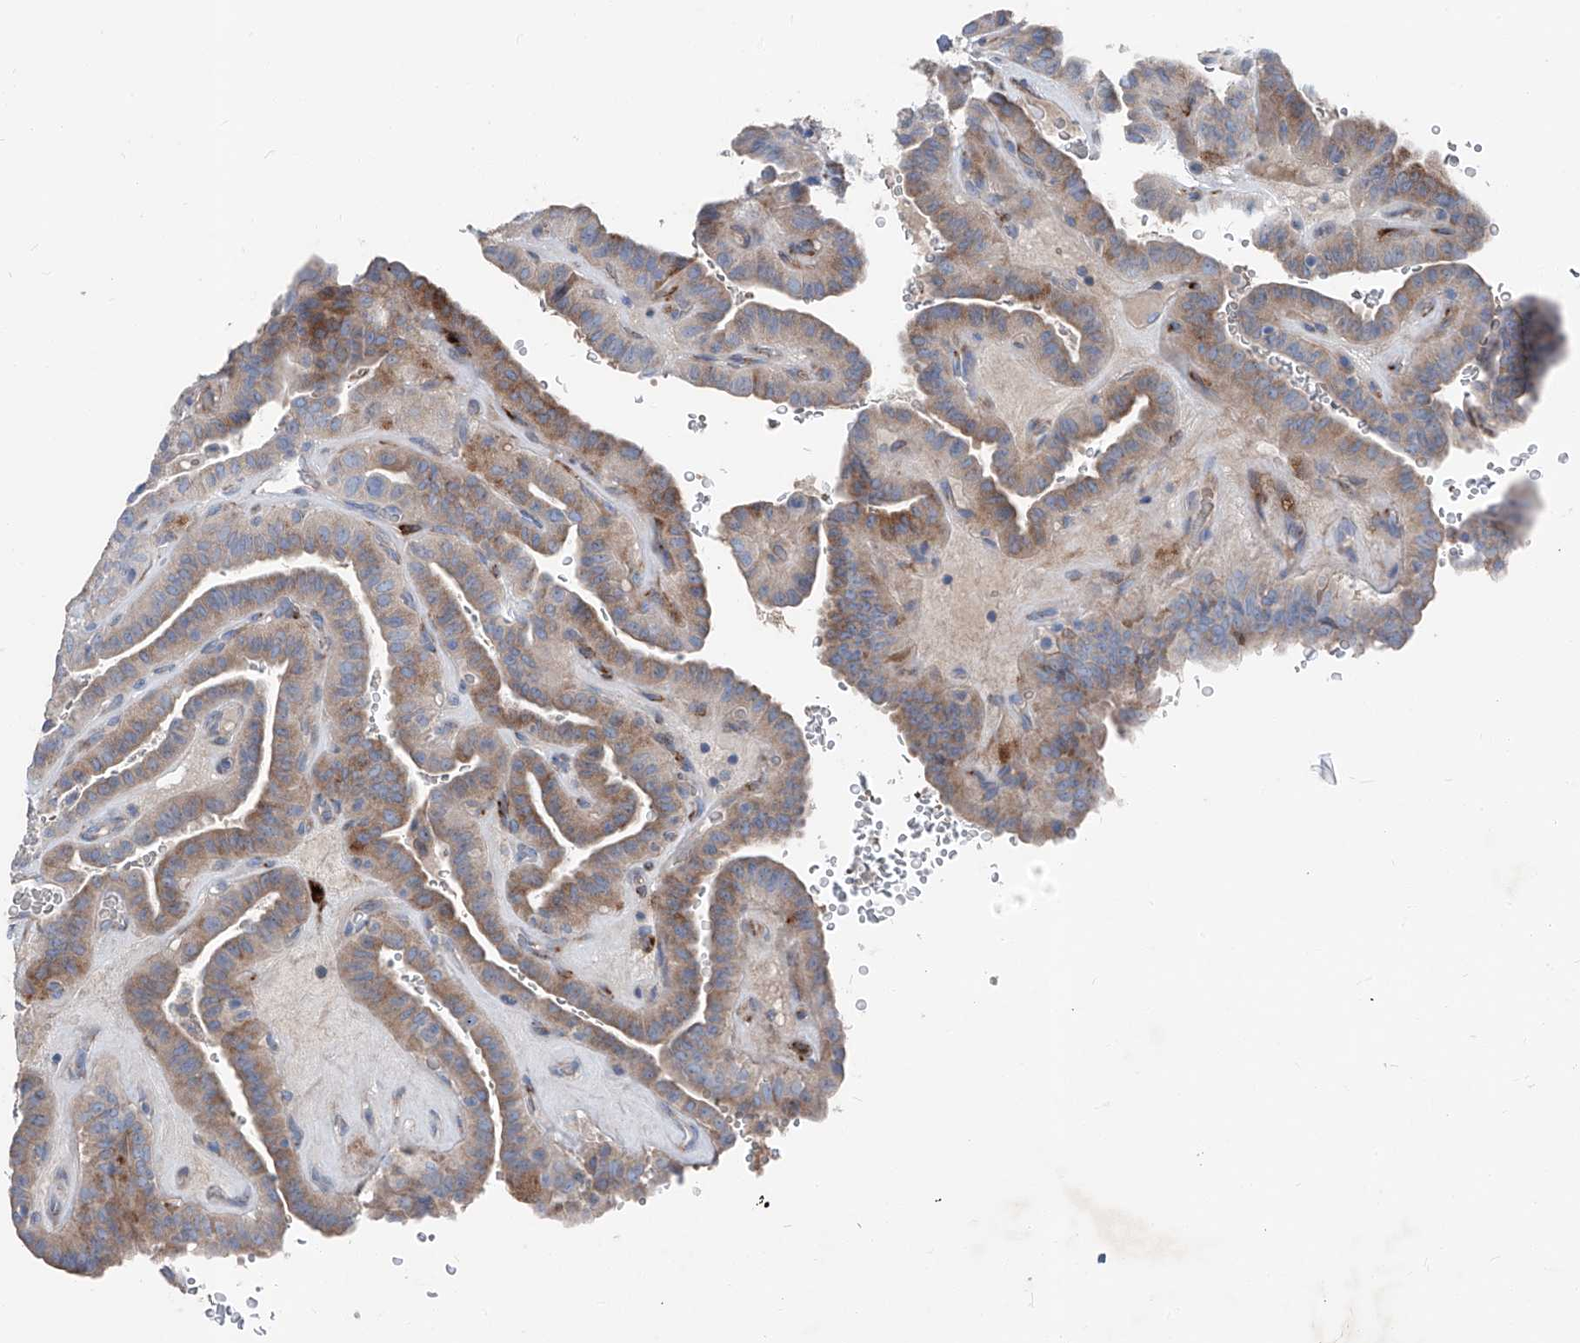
{"staining": {"intensity": "moderate", "quantity": "<25%", "location": "cytoplasmic/membranous"}, "tissue": "thyroid cancer", "cell_type": "Tumor cells", "image_type": "cancer", "snomed": [{"axis": "morphology", "description": "Papillary adenocarcinoma, NOS"}, {"axis": "topography", "description": "Thyroid gland"}], "caption": "Immunohistochemical staining of human thyroid cancer (papillary adenocarcinoma) demonstrates low levels of moderate cytoplasmic/membranous positivity in approximately <25% of tumor cells.", "gene": "IFI27", "patient": {"sex": "male", "age": 77}}